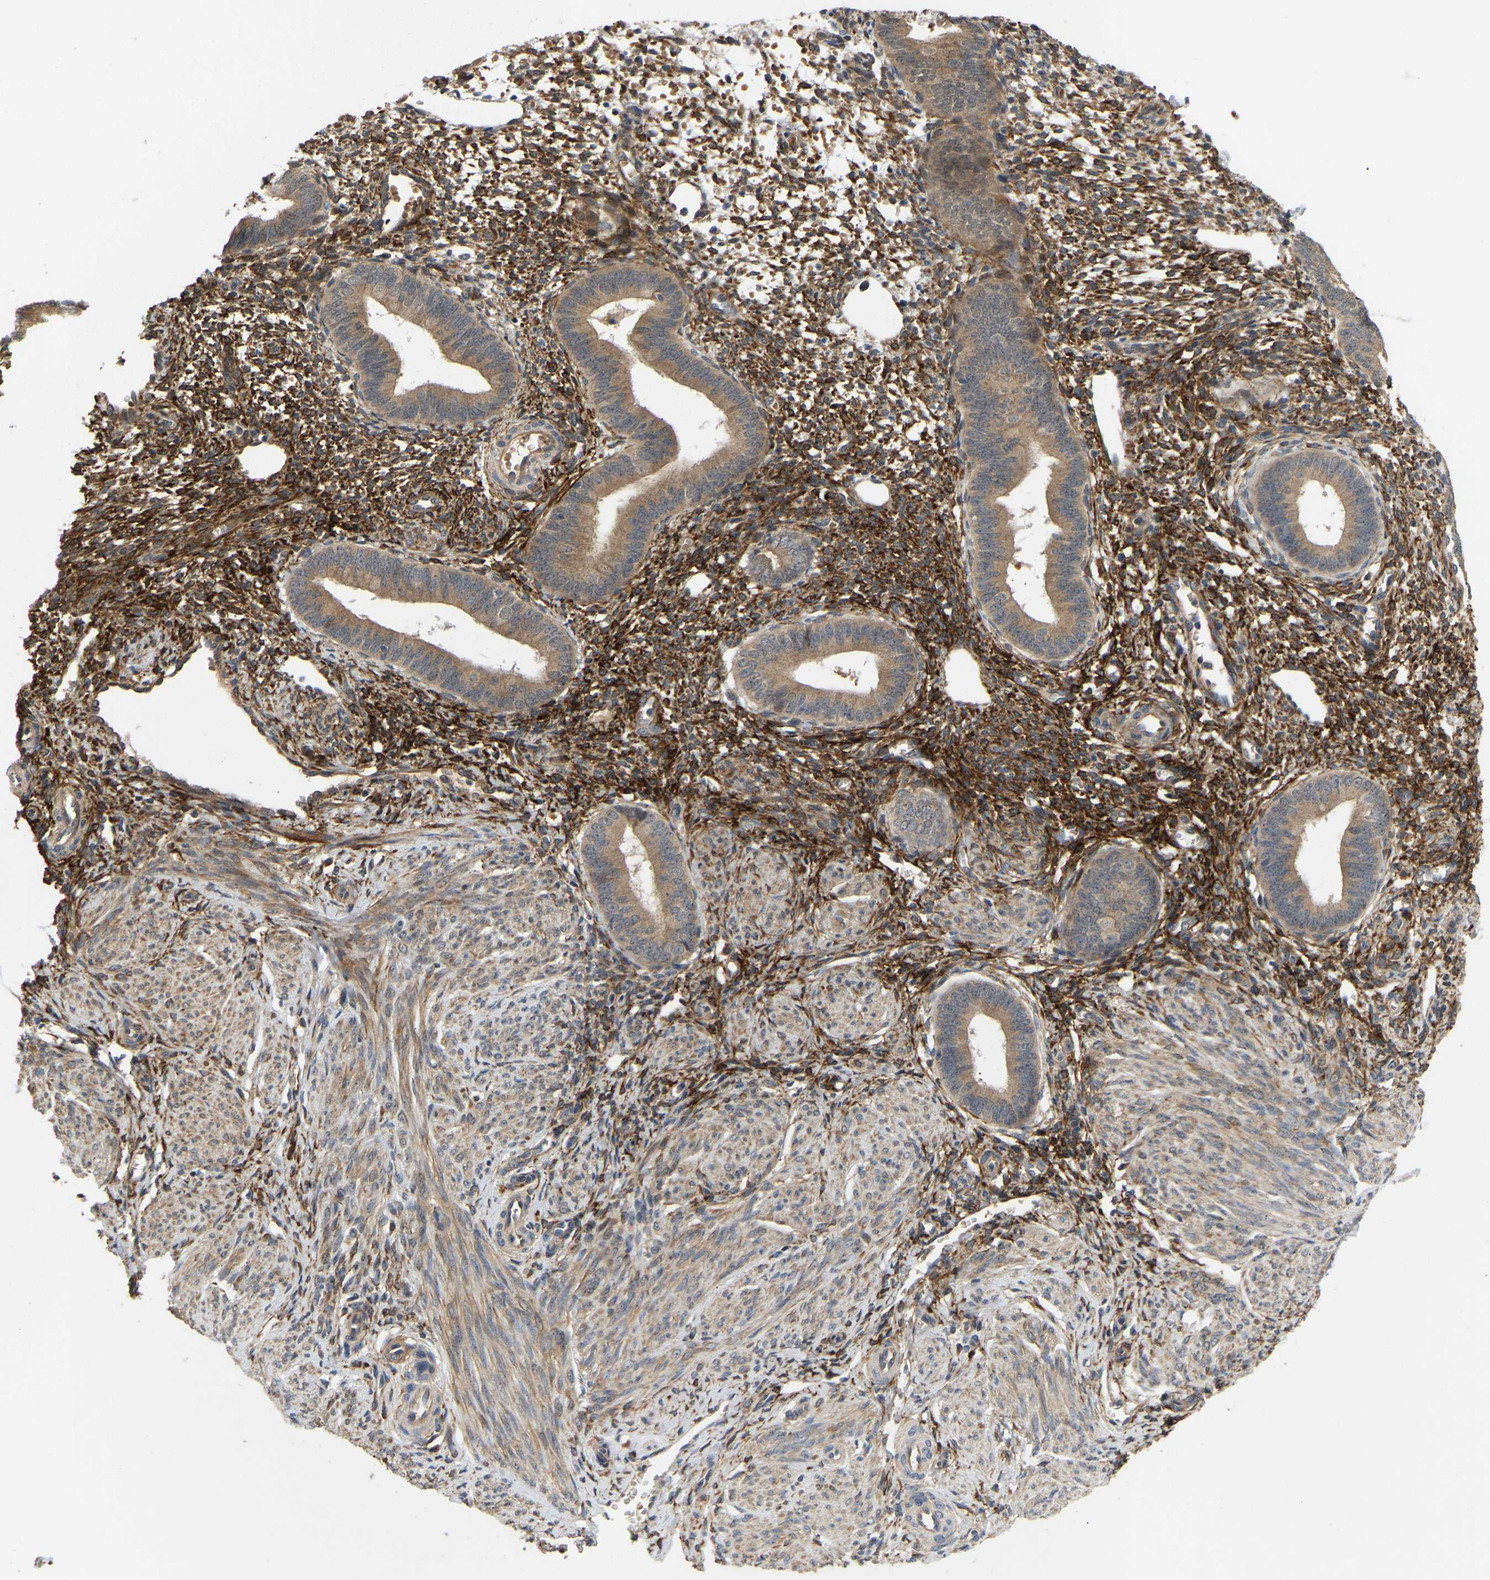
{"staining": {"intensity": "strong", "quantity": ">75%", "location": "cytoplasmic/membranous"}, "tissue": "endometrium", "cell_type": "Cells in endometrial stroma", "image_type": "normal", "snomed": [{"axis": "morphology", "description": "Normal tissue, NOS"}, {"axis": "topography", "description": "Endometrium"}], "caption": "Endometrium was stained to show a protein in brown. There is high levels of strong cytoplasmic/membranous expression in approximately >75% of cells in endometrial stroma. The protein of interest is stained brown, and the nuclei are stained in blue (DAB IHC with brightfield microscopy, high magnification).", "gene": "LIMK2", "patient": {"sex": "female", "age": 46}}